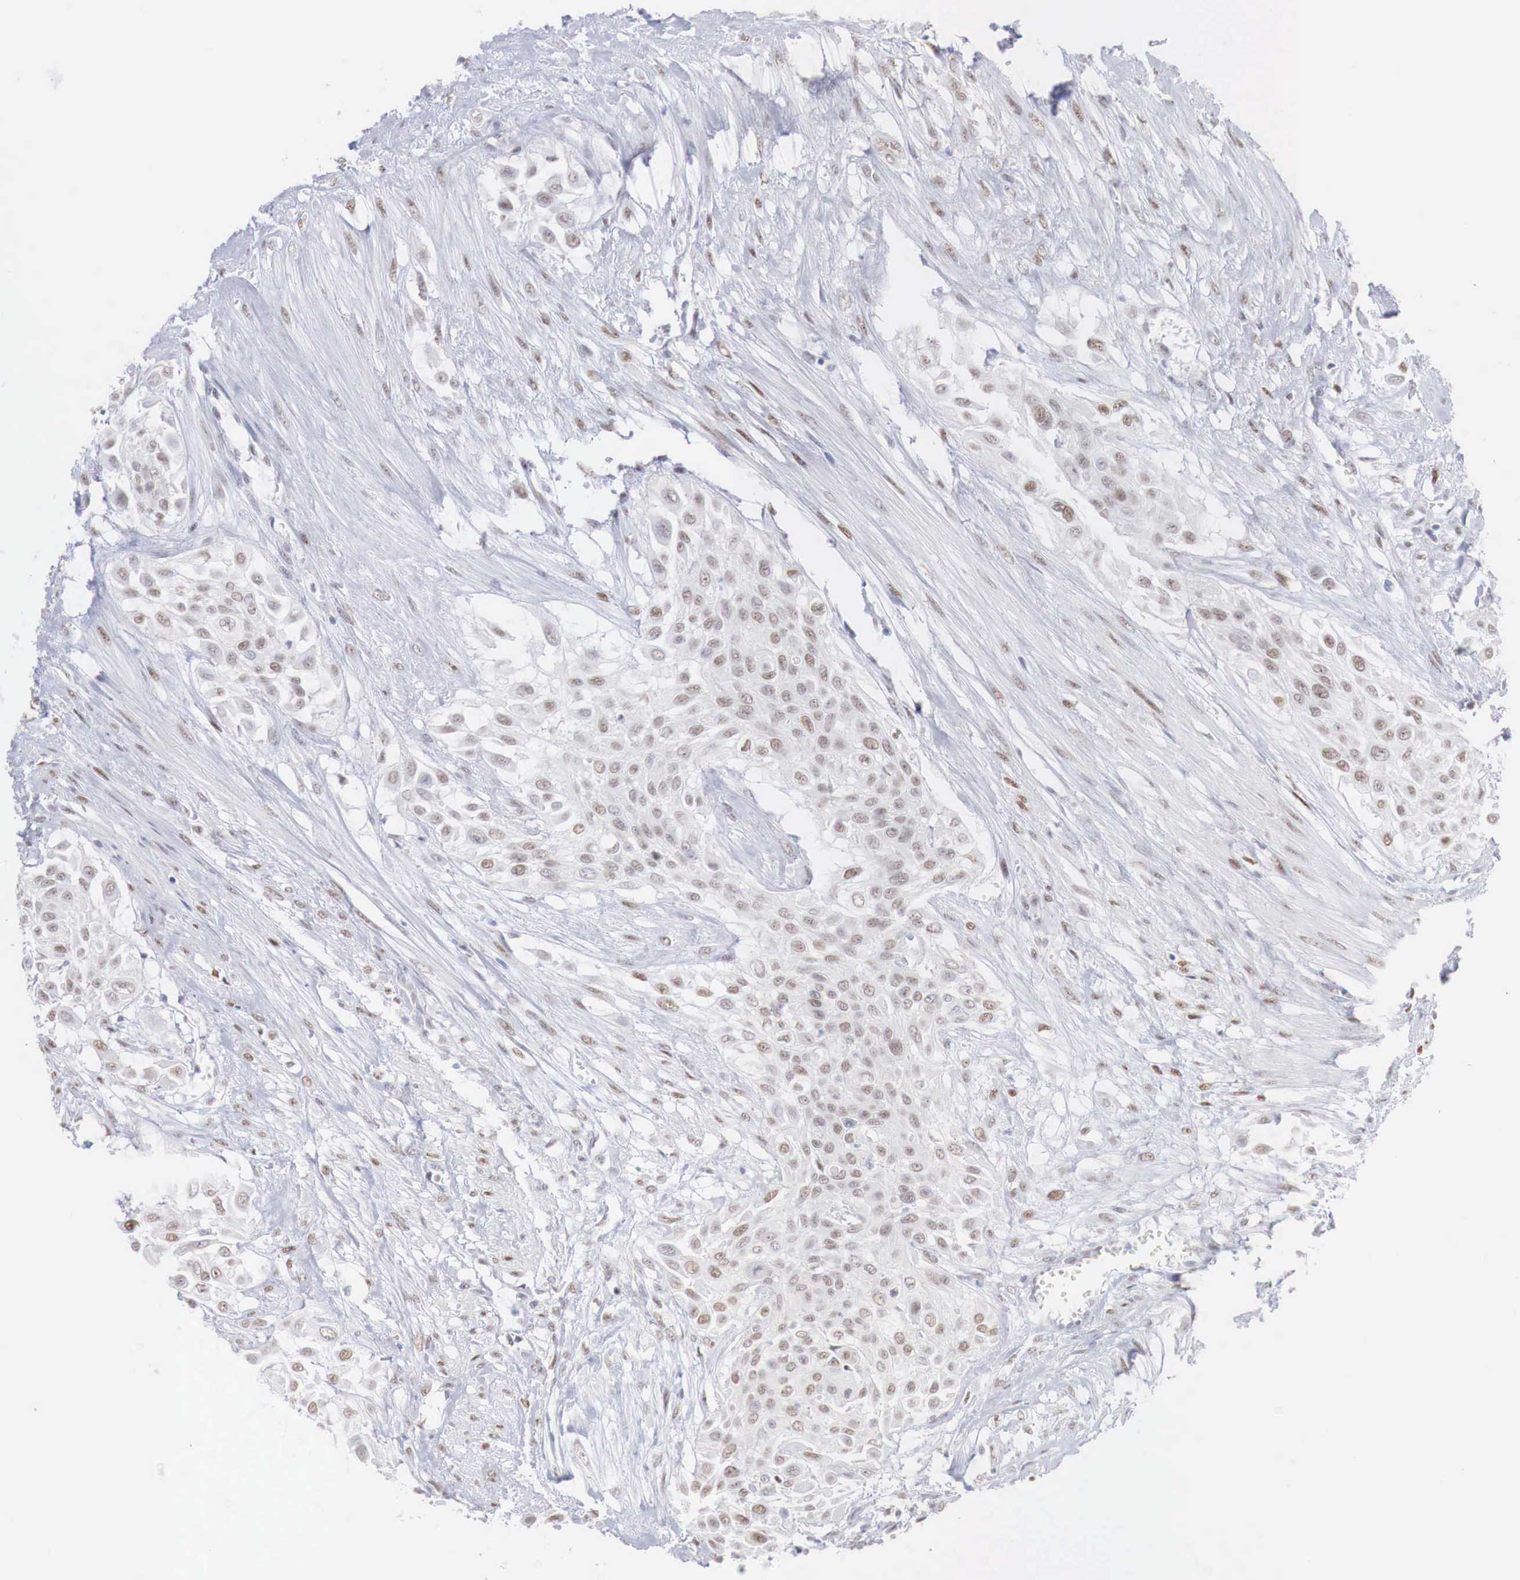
{"staining": {"intensity": "moderate", "quantity": ">75%", "location": "nuclear"}, "tissue": "urothelial cancer", "cell_type": "Tumor cells", "image_type": "cancer", "snomed": [{"axis": "morphology", "description": "Urothelial carcinoma, High grade"}, {"axis": "topography", "description": "Urinary bladder"}], "caption": "Urothelial cancer was stained to show a protein in brown. There is medium levels of moderate nuclear positivity in about >75% of tumor cells.", "gene": "FOXP2", "patient": {"sex": "male", "age": 57}}